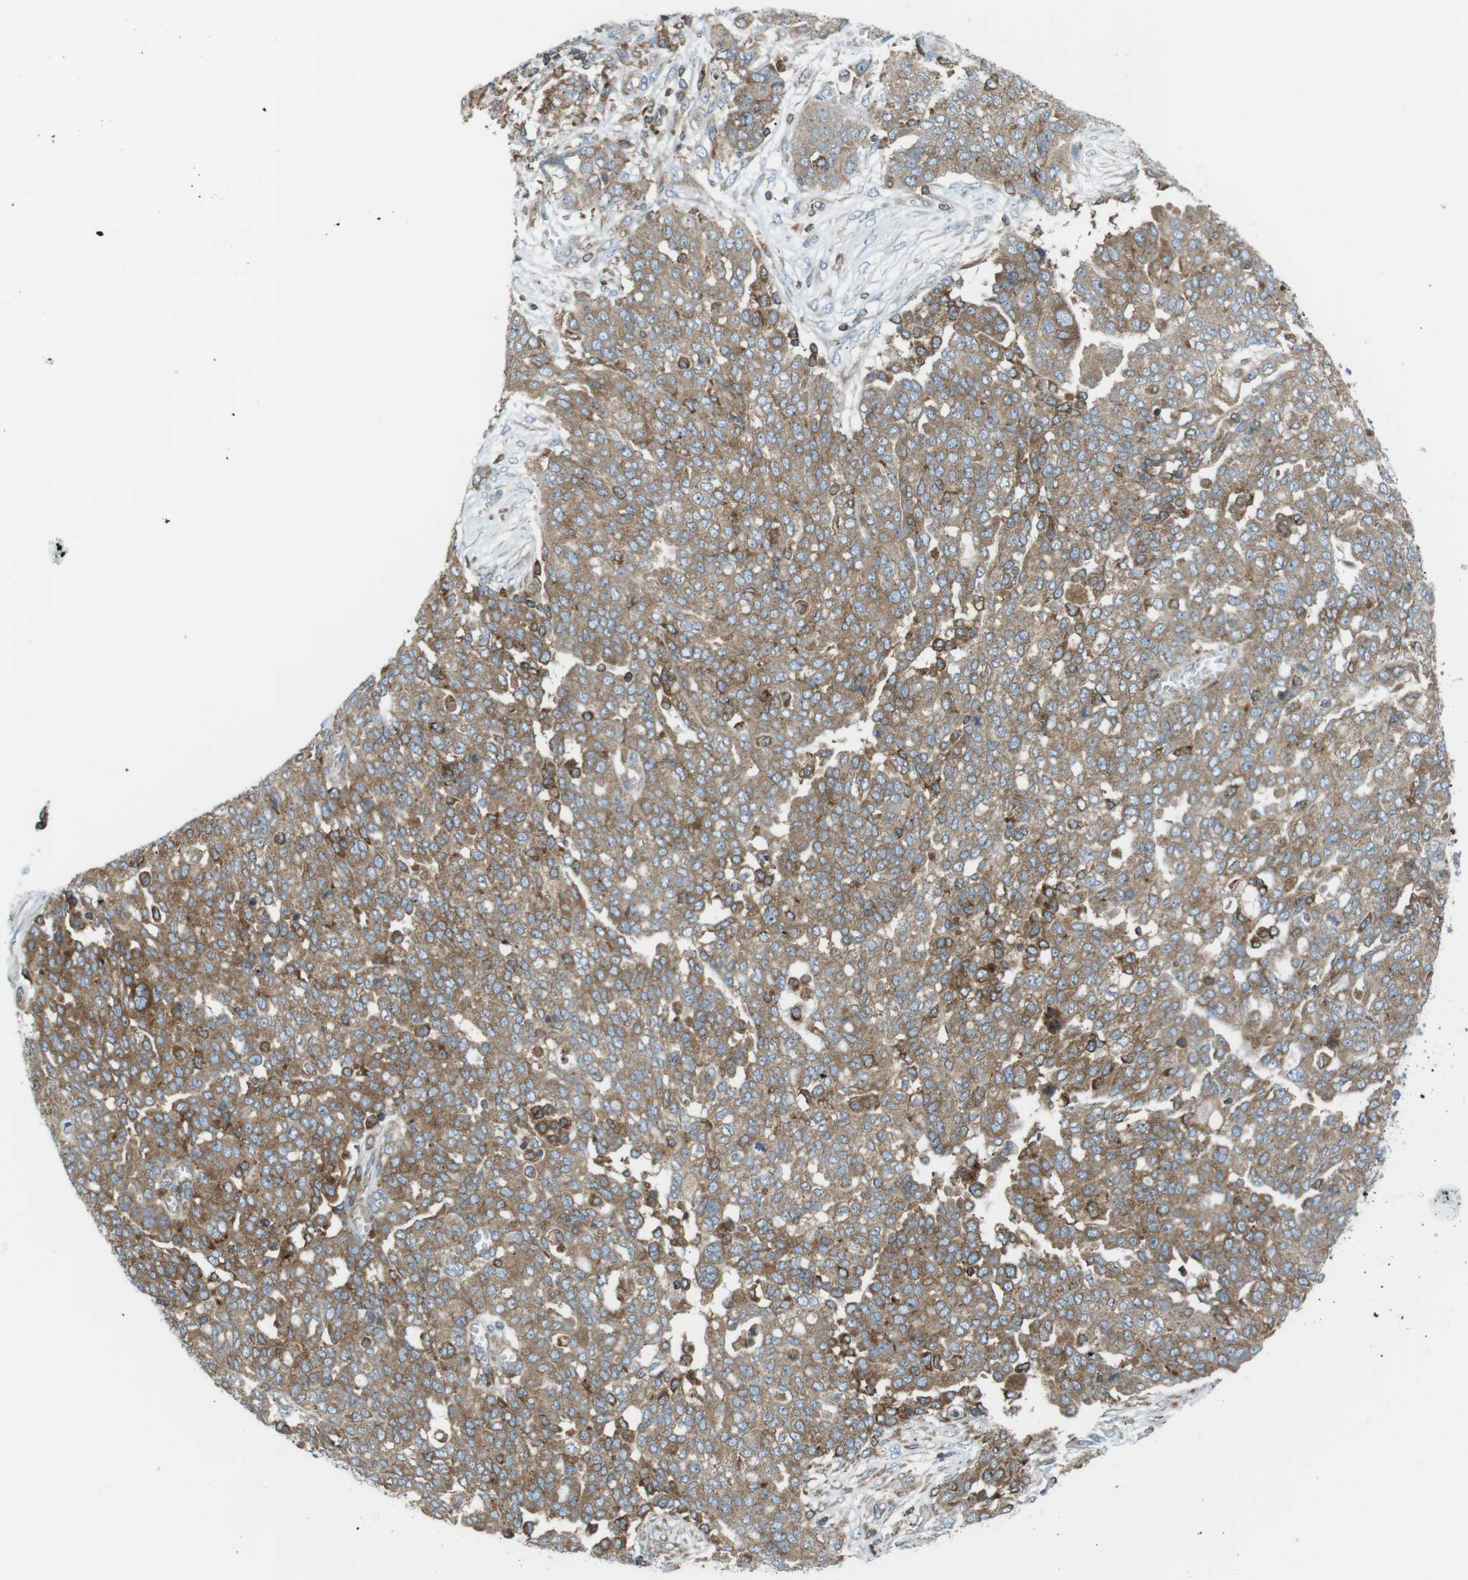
{"staining": {"intensity": "weak", "quantity": ">75%", "location": "cytoplasmic/membranous"}, "tissue": "ovarian cancer", "cell_type": "Tumor cells", "image_type": "cancer", "snomed": [{"axis": "morphology", "description": "Cystadenocarcinoma, serous, NOS"}, {"axis": "topography", "description": "Soft tissue"}, {"axis": "topography", "description": "Ovary"}], "caption": "Immunohistochemical staining of ovarian serous cystadenocarcinoma exhibits low levels of weak cytoplasmic/membranous protein staining in about >75% of tumor cells. (brown staining indicates protein expression, while blue staining denotes nuclei).", "gene": "FLII", "patient": {"sex": "female", "age": 57}}